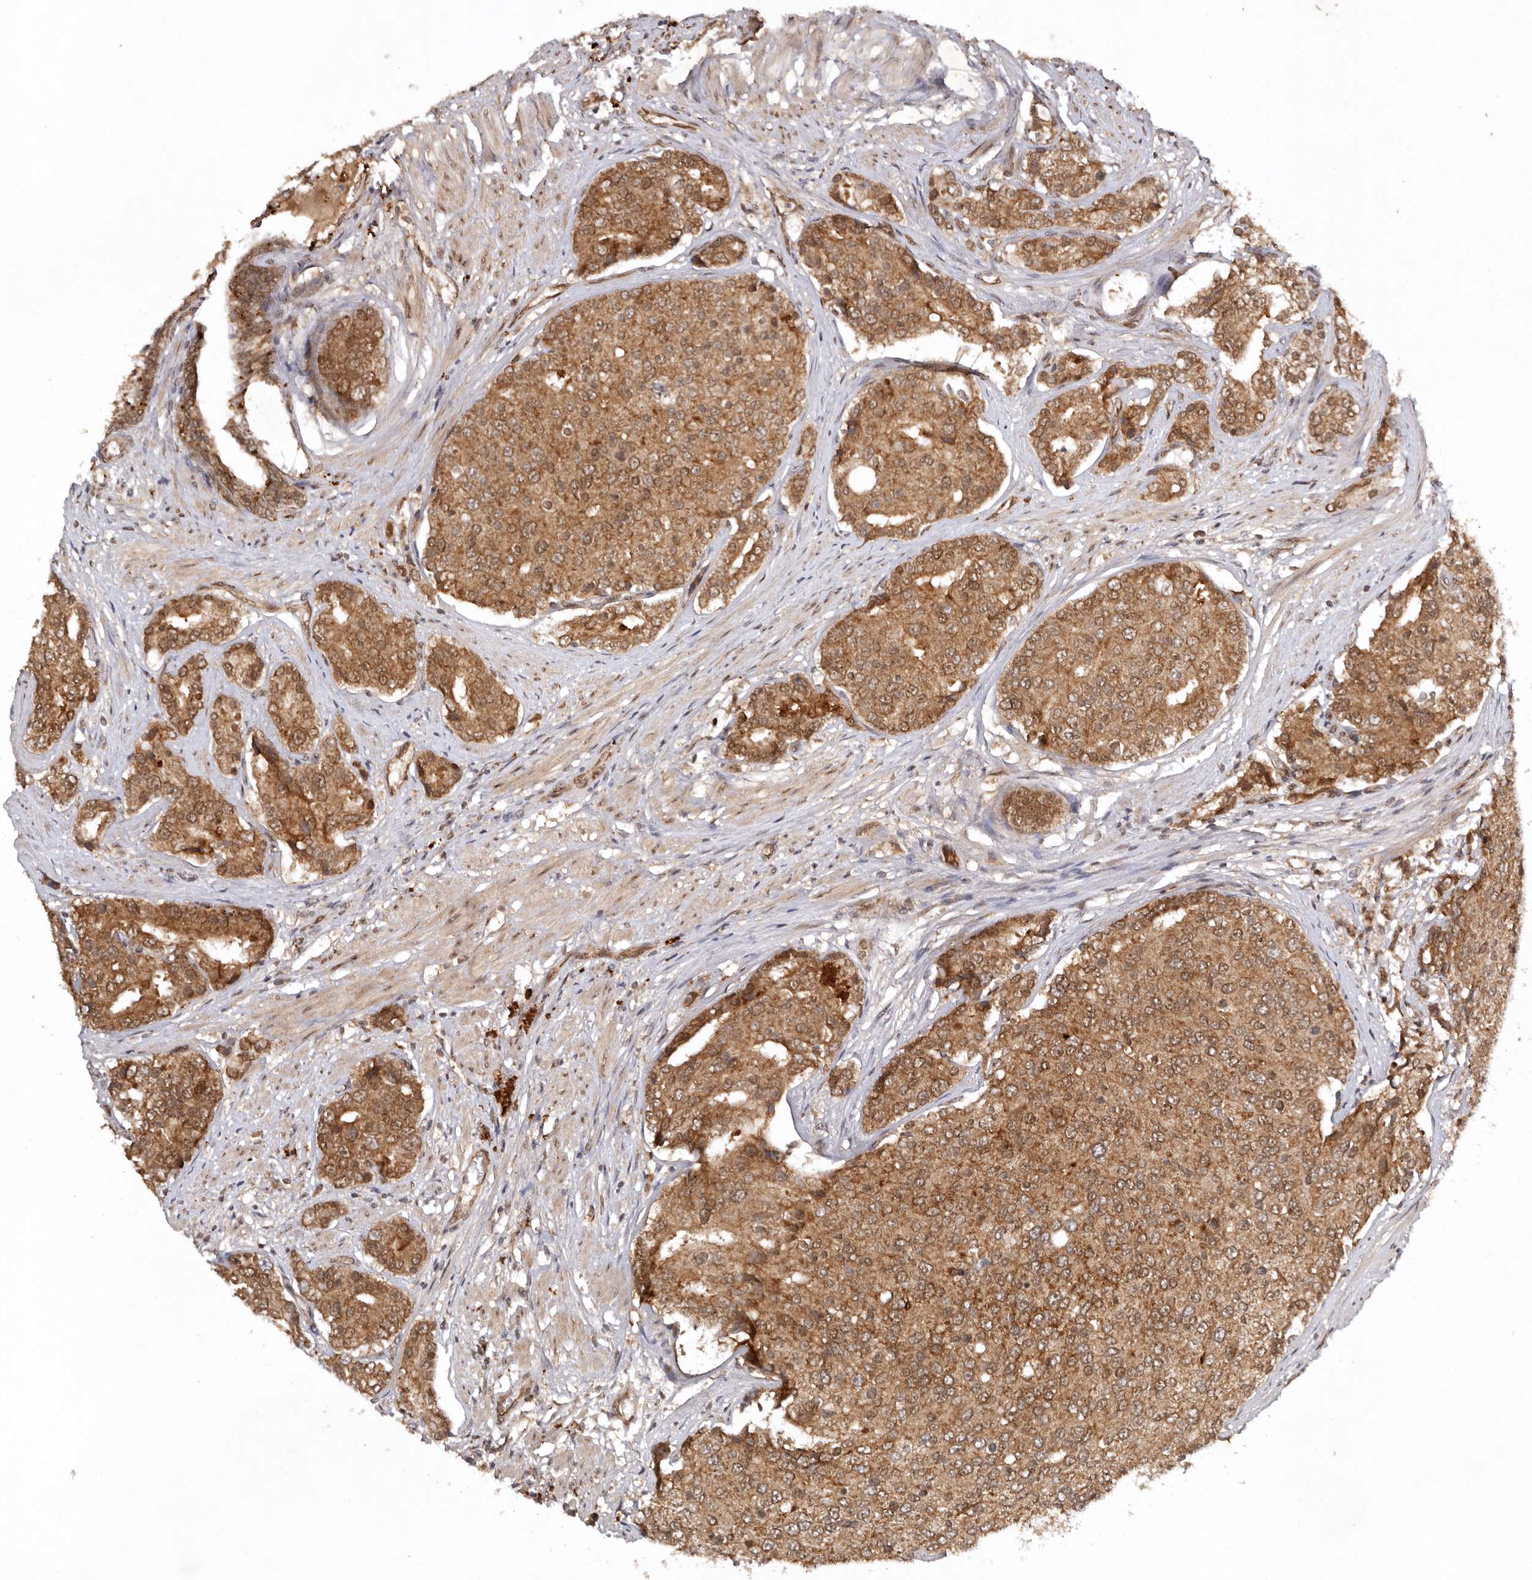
{"staining": {"intensity": "moderate", "quantity": ">75%", "location": "cytoplasmic/membranous,nuclear"}, "tissue": "prostate cancer", "cell_type": "Tumor cells", "image_type": "cancer", "snomed": [{"axis": "morphology", "description": "Adenocarcinoma, High grade"}, {"axis": "topography", "description": "Prostate"}], "caption": "High-magnification brightfield microscopy of prostate cancer (adenocarcinoma (high-grade)) stained with DAB (3,3'-diaminobenzidine) (brown) and counterstained with hematoxylin (blue). tumor cells exhibit moderate cytoplasmic/membranous and nuclear expression is identified in approximately>75% of cells.", "gene": "TARS2", "patient": {"sex": "male", "age": 50}}